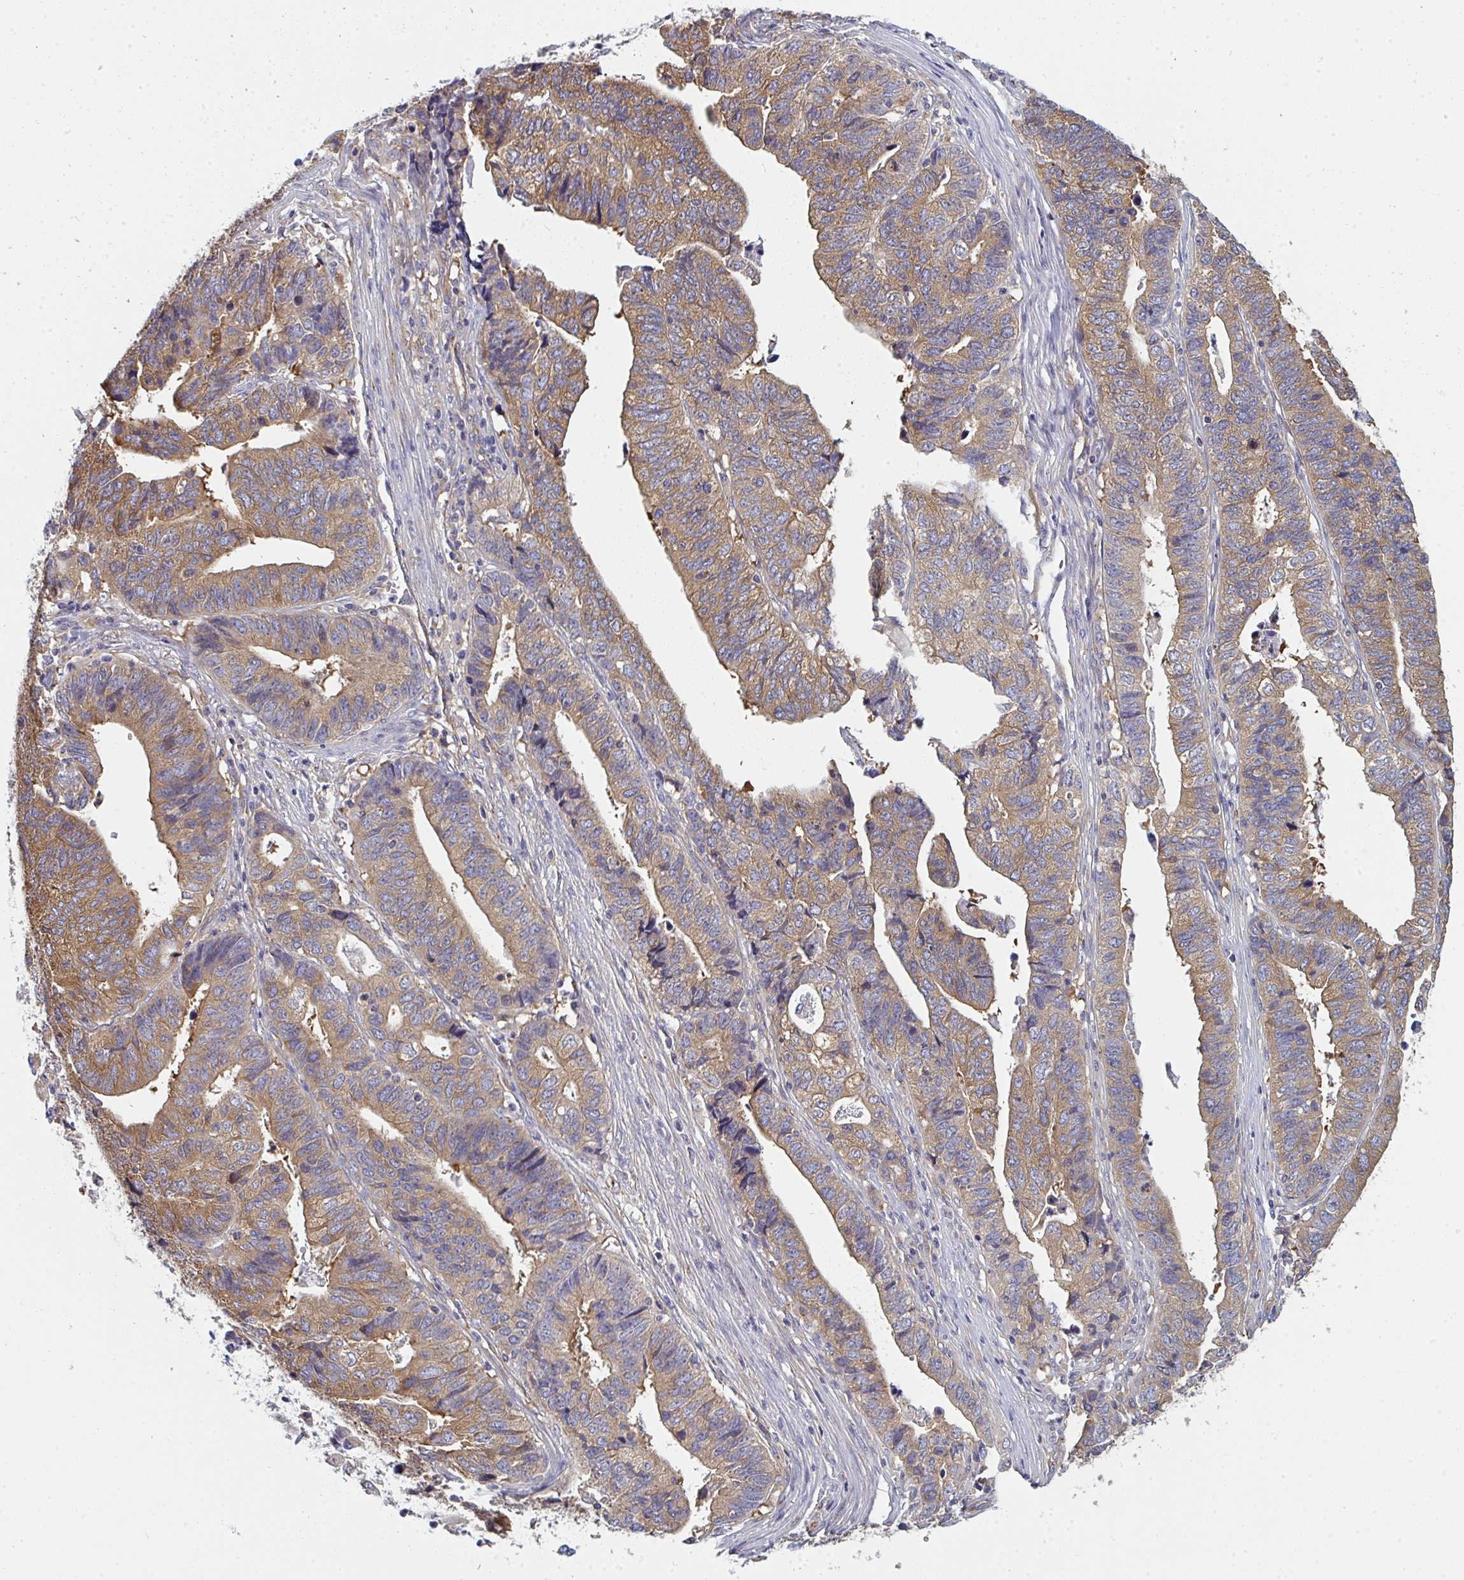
{"staining": {"intensity": "moderate", "quantity": ">75%", "location": "cytoplasmic/membranous"}, "tissue": "stomach cancer", "cell_type": "Tumor cells", "image_type": "cancer", "snomed": [{"axis": "morphology", "description": "Adenocarcinoma, NOS"}, {"axis": "topography", "description": "Stomach, upper"}], "caption": "A medium amount of moderate cytoplasmic/membranous staining is seen in approximately >75% of tumor cells in stomach cancer (adenocarcinoma) tissue.", "gene": "DYNC1I2", "patient": {"sex": "female", "age": 67}}